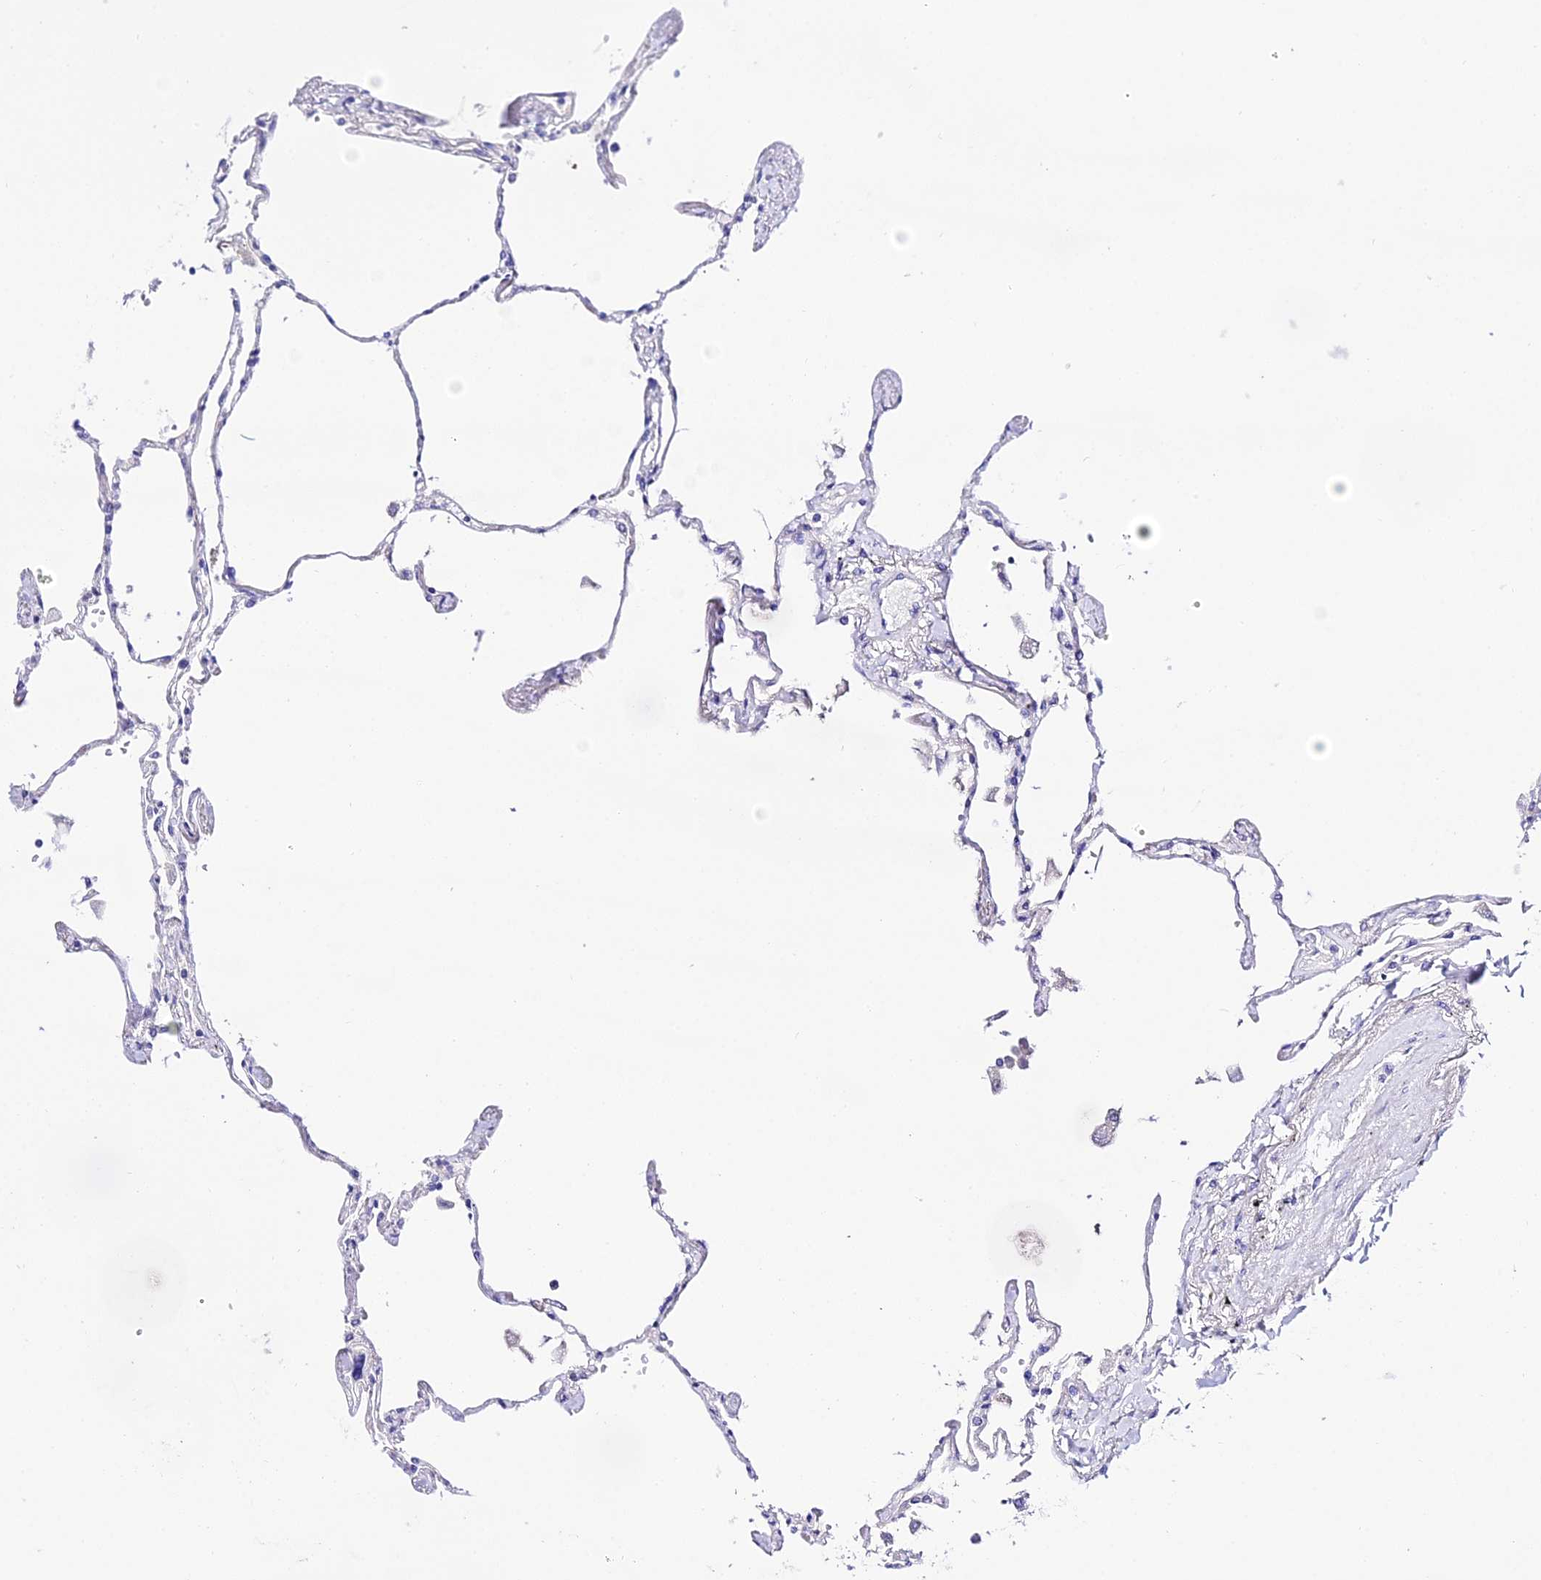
{"staining": {"intensity": "negative", "quantity": "none", "location": "none"}, "tissue": "lung", "cell_type": "Alveolar cells", "image_type": "normal", "snomed": [{"axis": "morphology", "description": "Normal tissue, NOS"}, {"axis": "topography", "description": "Lung"}], "caption": "Alveolar cells show no significant protein staining in normal lung. Nuclei are stained in blue.", "gene": "TMEM117", "patient": {"sex": "female", "age": 67}}